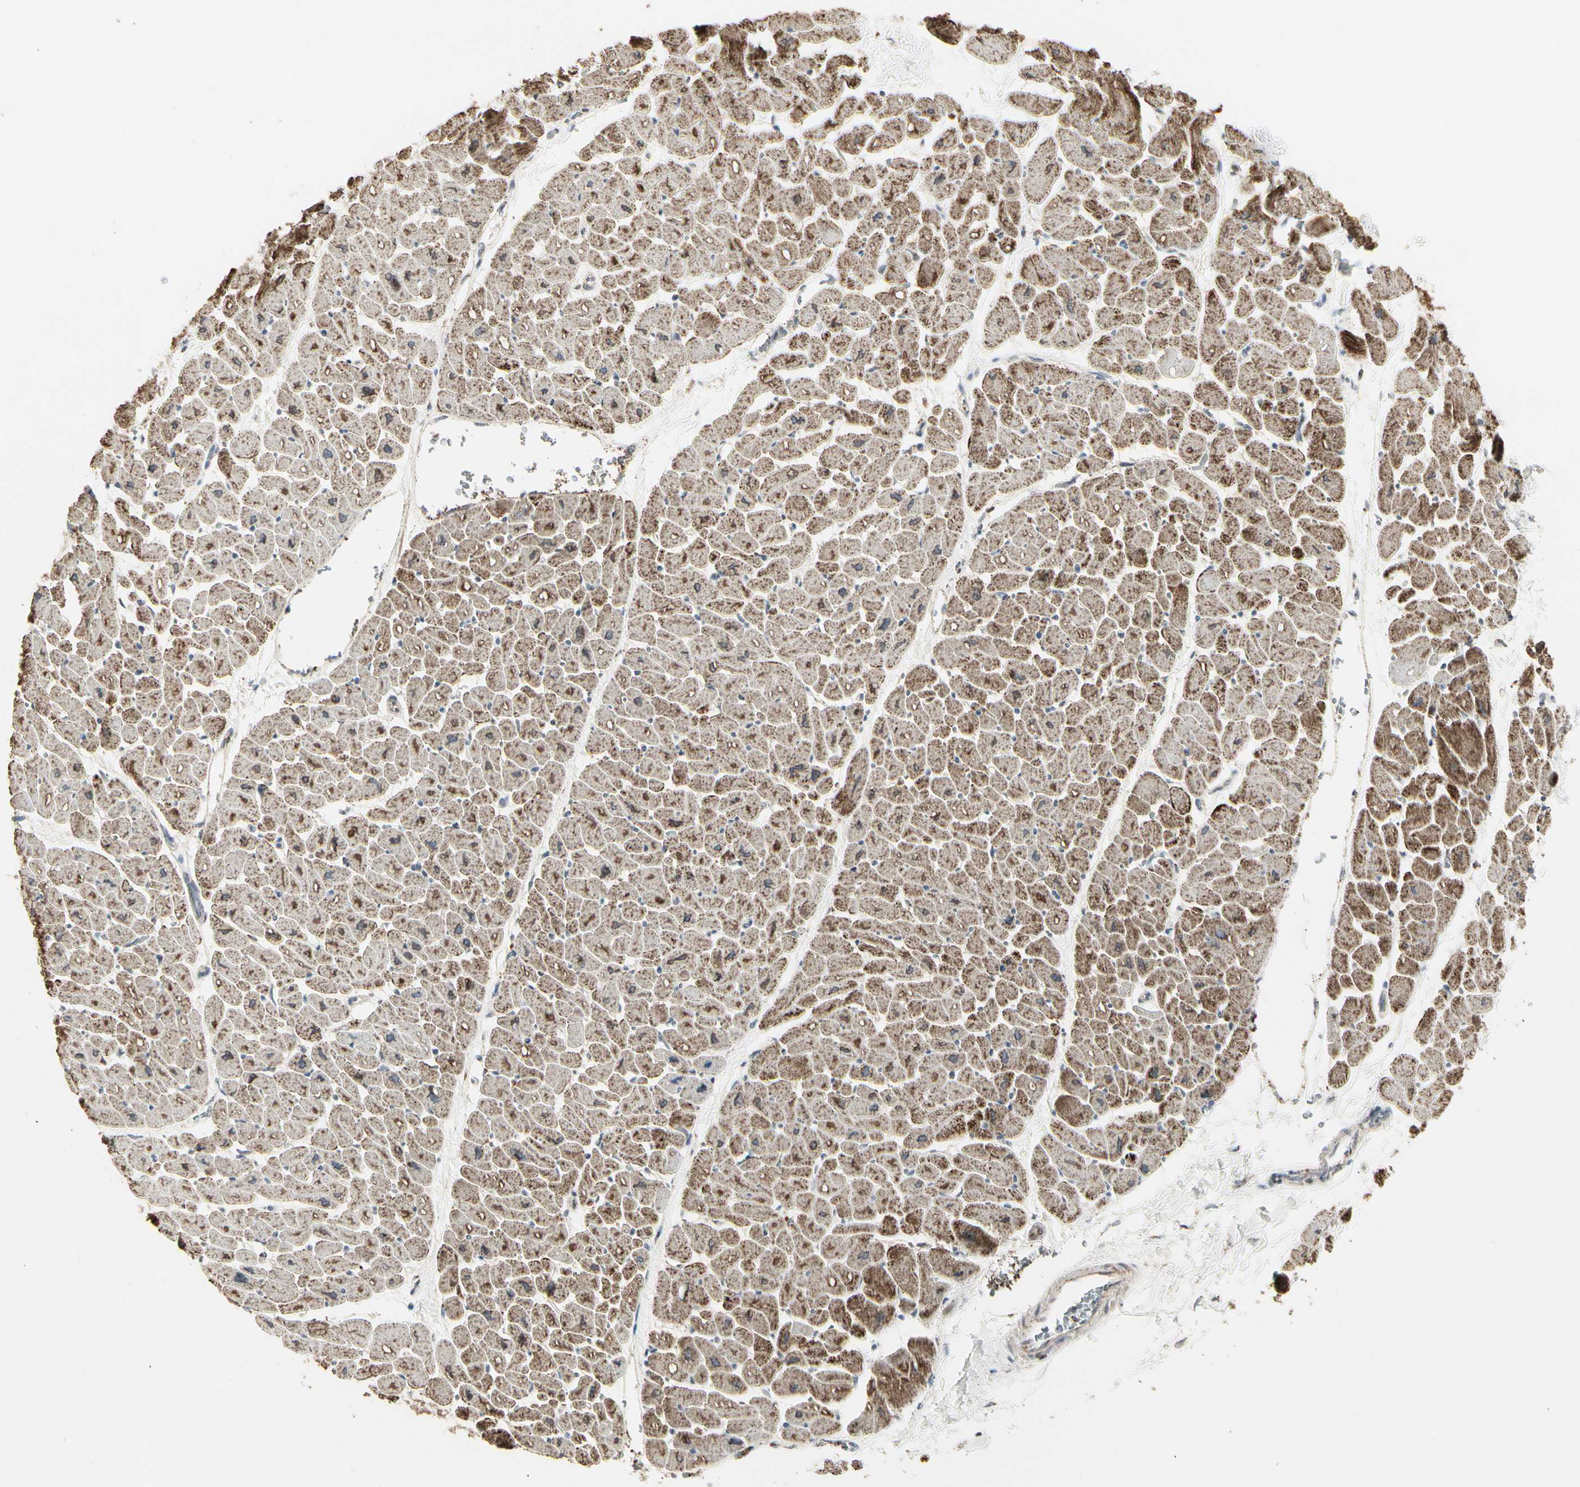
{"staining": {"intensity": "strong", "quantity": "25%-75%", "location": "cytoplasmic/membranous"}, "tissue": "heart muscle", "cell_type": "Cardiomyocytes", "image_type": "normal", "snomed": [{"axis": "morphology", "description": "Normal tissue, NOS"}, {"axis": "topography", "description": "Heart"}], "caption": "Protein staining of normal heart muscle displays strong cytoplasmic/membranous expression in about 25%-75% of cardiomyocytes.", "gene": "TMEM176A", "patient": {"sex": "male", "age": 45}}